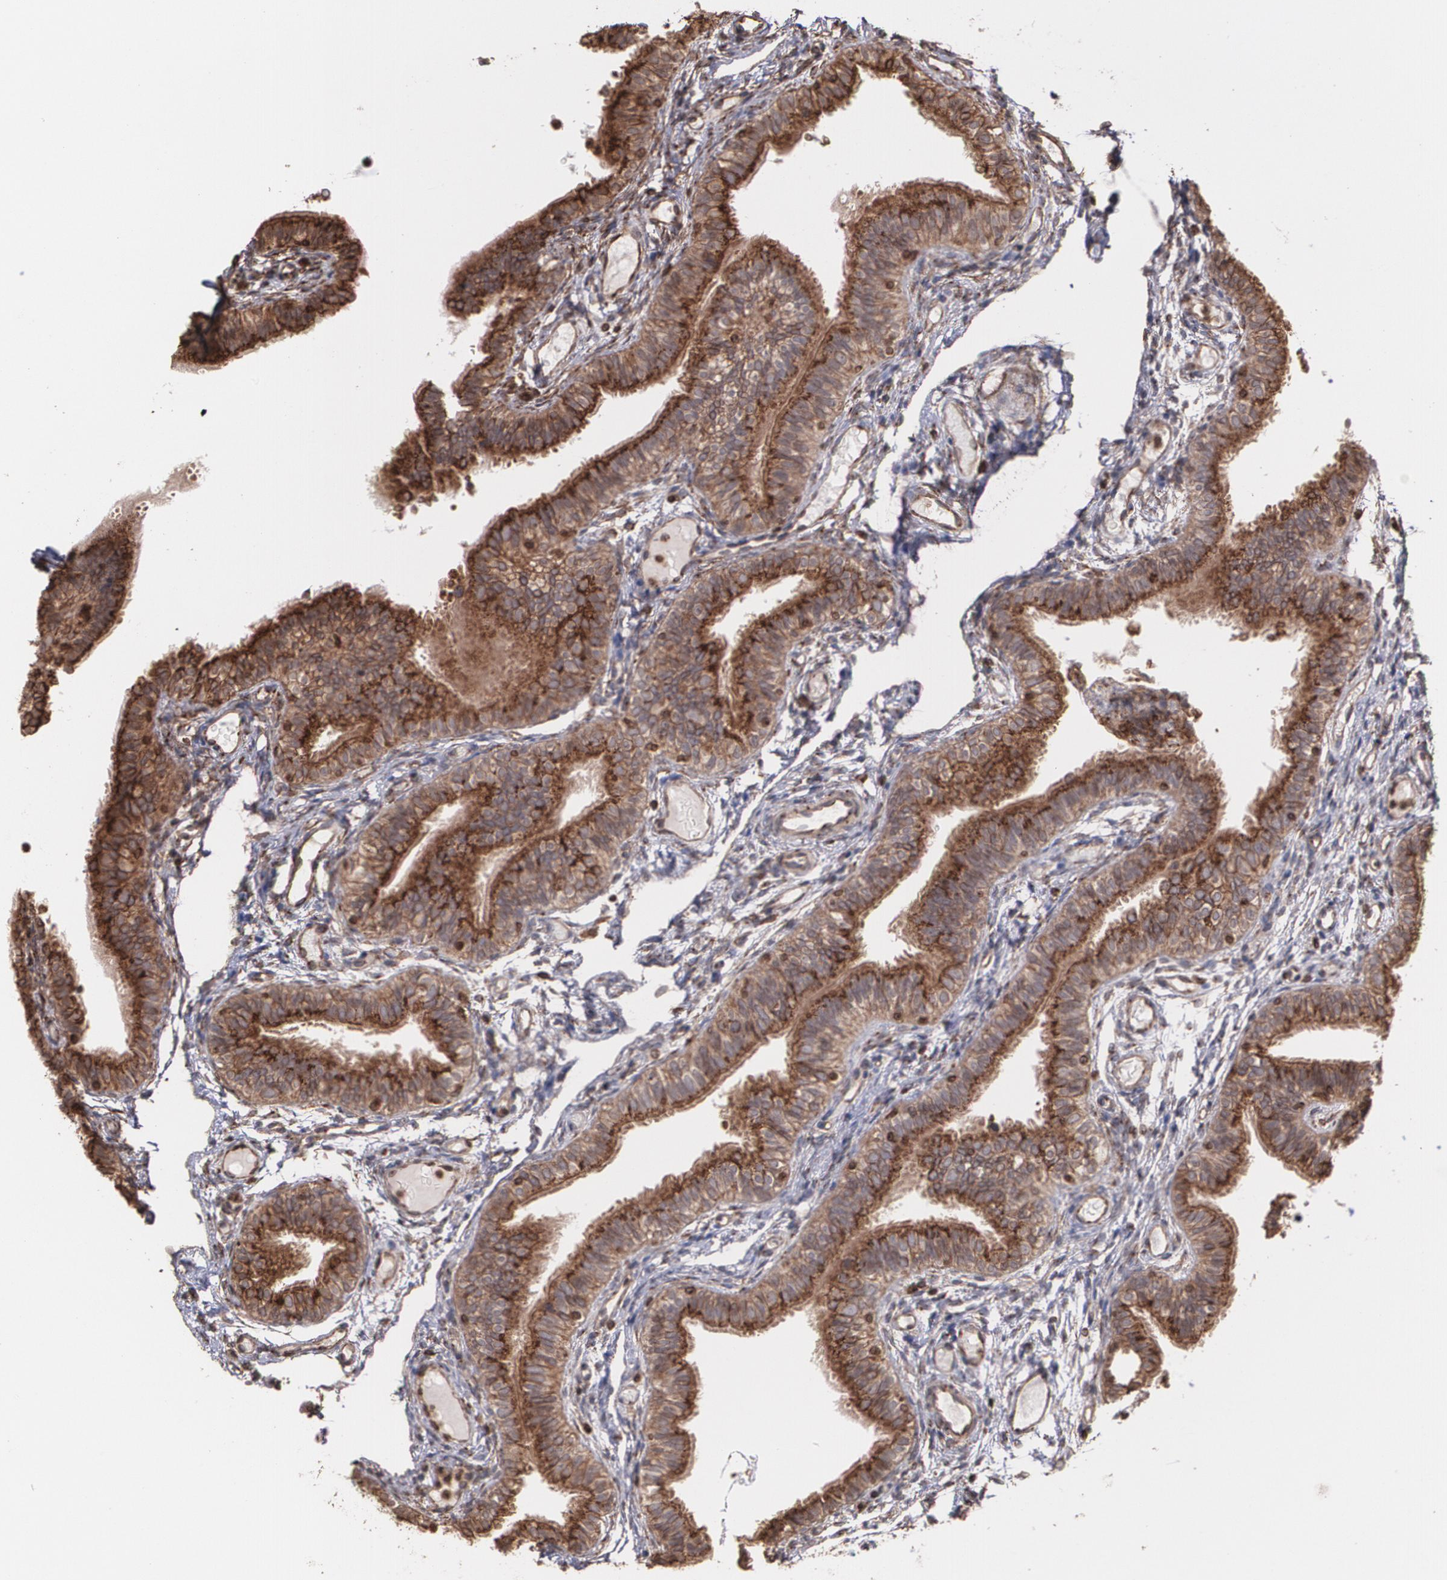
{"staining": {"intensity": "strong", "quantity": ">75%", "location": "cytoplasmic/membranous"}, "tissue": "fallopian tube", "cell_type": "Glandular cells", "image_type": "normal", "snomed": [{"axis": "morphology", "description": "Normal tissue, NOS"}, {"axis": "morphology", "description": "Dermoid, NOS"}, {"axis": "topography", "description": "Fallopian tube"}], "caption": "This histopathology image reveals IHC staining of unremarkable human fallopian tube, with high strong cytoplasmic/membranous expression in about >75% of glandular cells.", "gene": "TRIP11", "patient": {"sex": "female", "age": 33}}